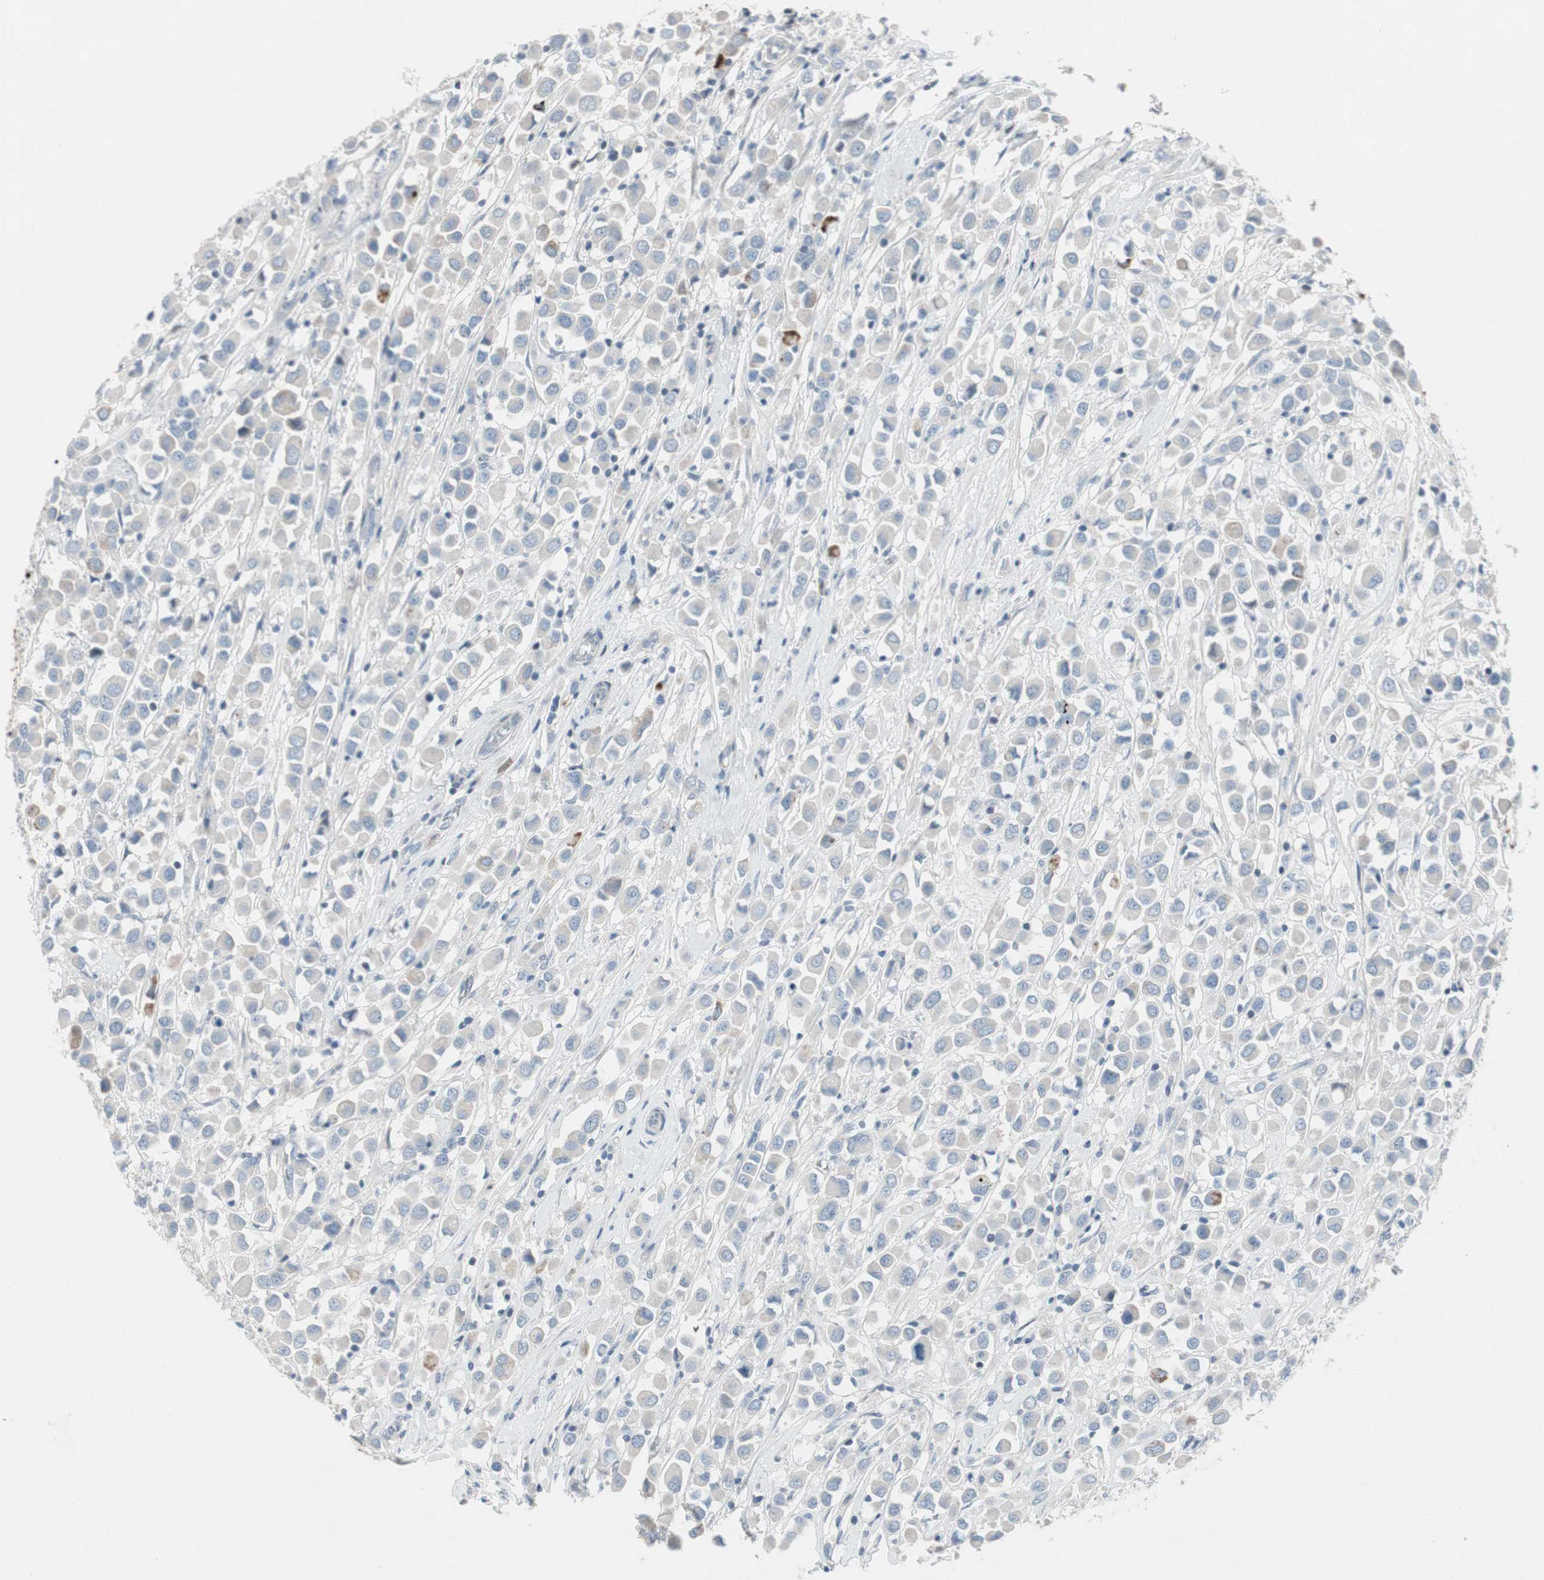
{"staining": {"intensity": "negative", "quantity": "none", "location": "none"}, "tissue": "breast cancer", "cell_type": "Tumor cells", "image_type": "cancer", "snomed": [{"axis": "morphology", "description": "Duct carcinoma"}, {"axis": "topography", "description": "Breast"}], "caption": "The micrograph reveals no significant positivity in tumor cells of breast intraductal carcinoma.", "gene": "PIGR", "patient": {"sex": "female", "age": 61}}